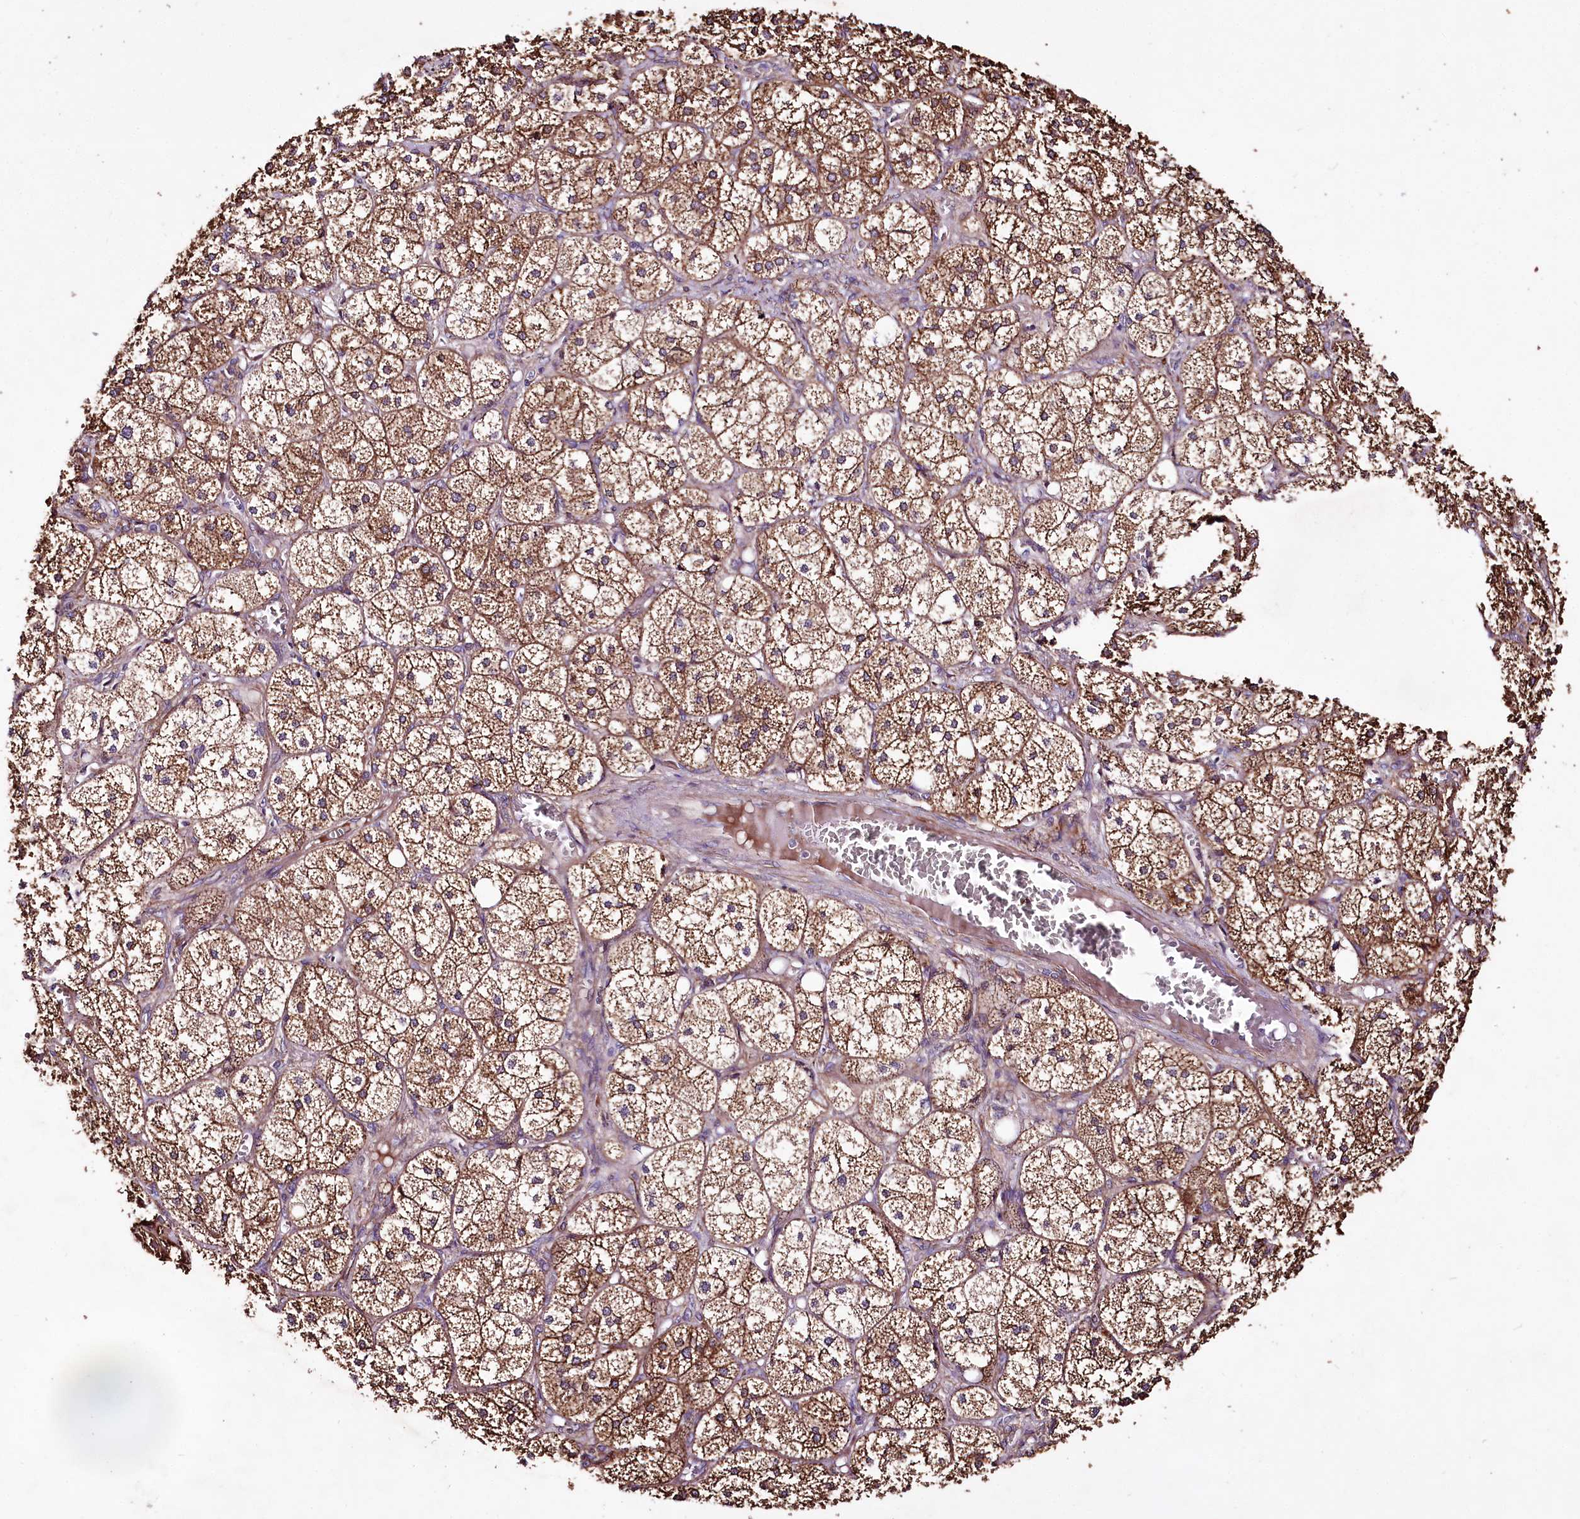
{"staining": {"intensity": "strong", "quantity": ">75%", "location": "cytoplasmic/membranous"}, "tissue": "adrenal gland", "cell_type": "Glandular cells", "image_type": "normal", "snomed": [{"axis": "morphology", "description": "Normal tissue, NOS"}, {"axis": "topography", "description": "Adrenal gland"}], "caption": "About >75% of glandular cells in normal human adrenal gland exhibit strong cytoplasmic/membranous protein positivity as visualized by brown immunohistochemical staining.", "gene": "WWC1", "patient": {"sex": "female", "age": 61}}